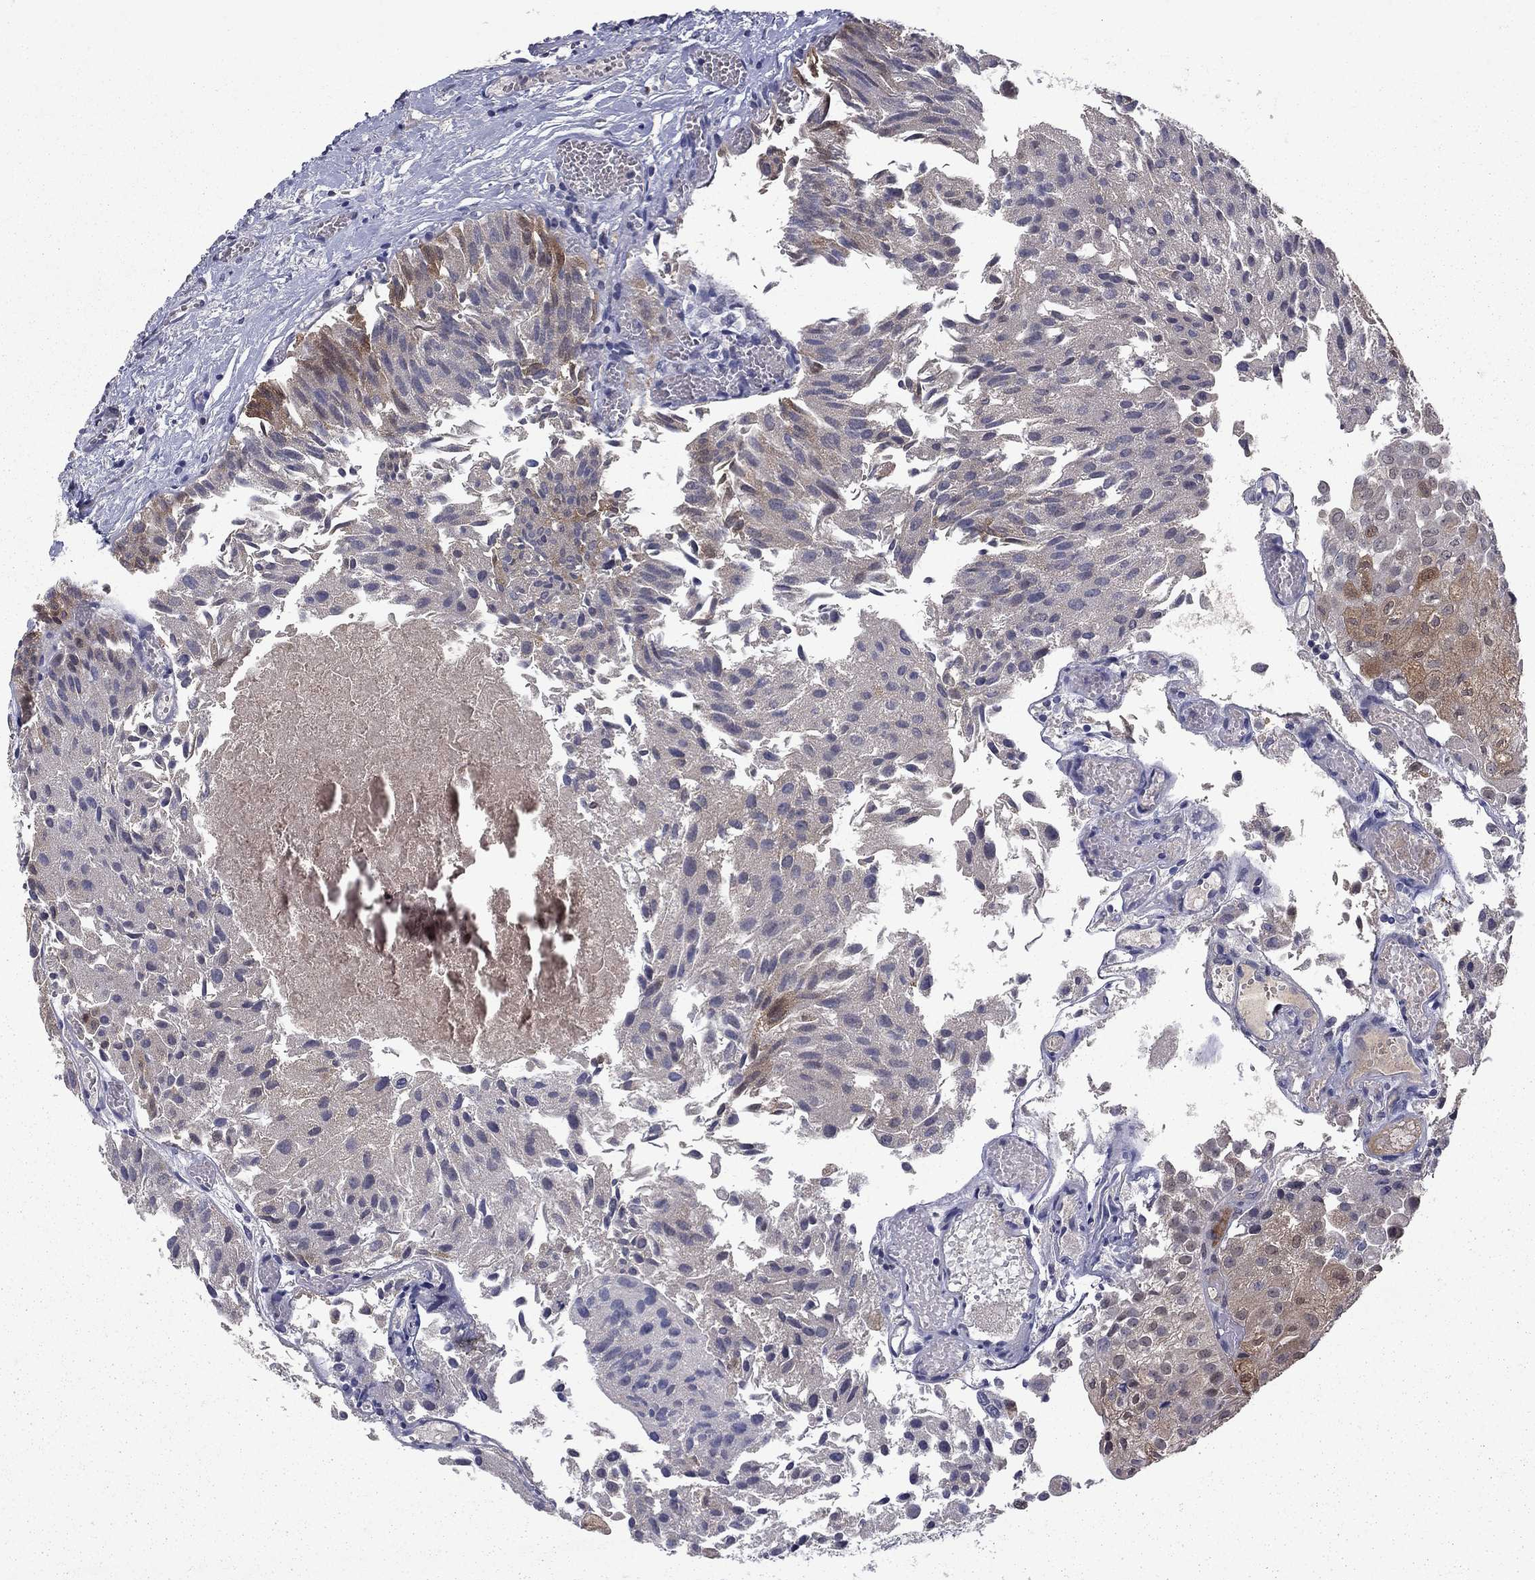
{"staining": {"intensity": "moderate", "quantity": "<25%", "location": "cytoplasmic/membranous"}, "tissue": "urothelial cancer", "cell_type": "Tumor cells", "image_type": "cancer", "snomed": [{"axis": "morphology", "description": "Urothelial carcinoma, Low grade"}, {"axis": "topography", "description": "Urinary bladder"}], "caption": "This photomicrograph demonstrates IHC staining of low-grade urothelial carcinoma, with low moderate cytoplasmic/membranous expression in about <25% of tumor cells.", "gene": "CBR1", "patient": {"sex": "female", "age": 78}}